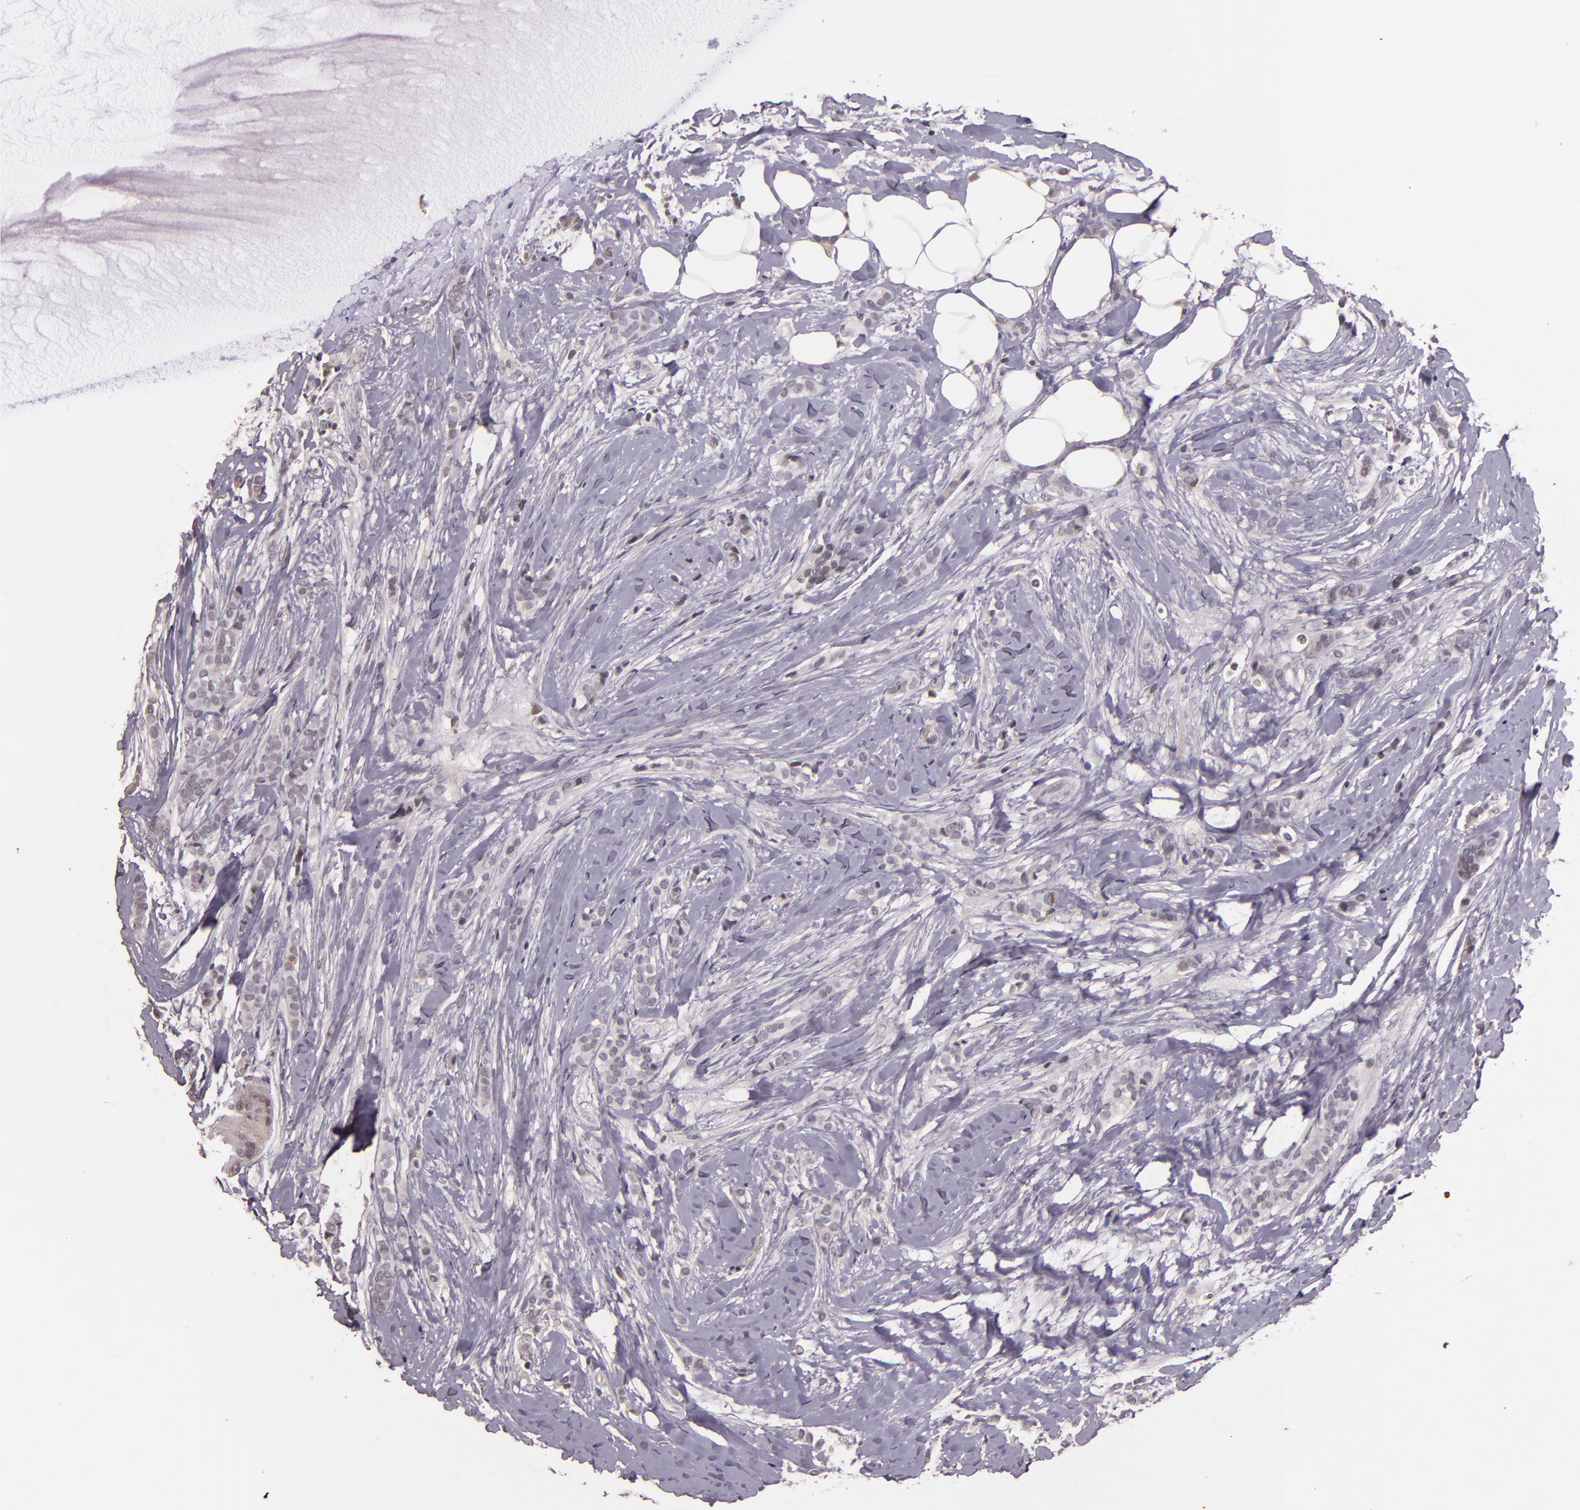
{"staining": {"intensity": "negative", "quantity": "none", "location": "none"}, "tissue": "breast cancer", "cell_type": "Tumor cells", "image_type": "cancer", "snomed": [{"axis": "morphology", "description": "Lobular carcinoma"}, {"axis": "topography", "description": "Breast"}], "caption": "Immunohistochemical staining of breast lobular carcinoma reveals no significant staining in tumor cells. (Brightfield microscopy of DAB (3,3'-diaminobenzidine) IHC at high magnification).", "gene": "TFF1", "patient": {"sex": "female", "age": 56}}